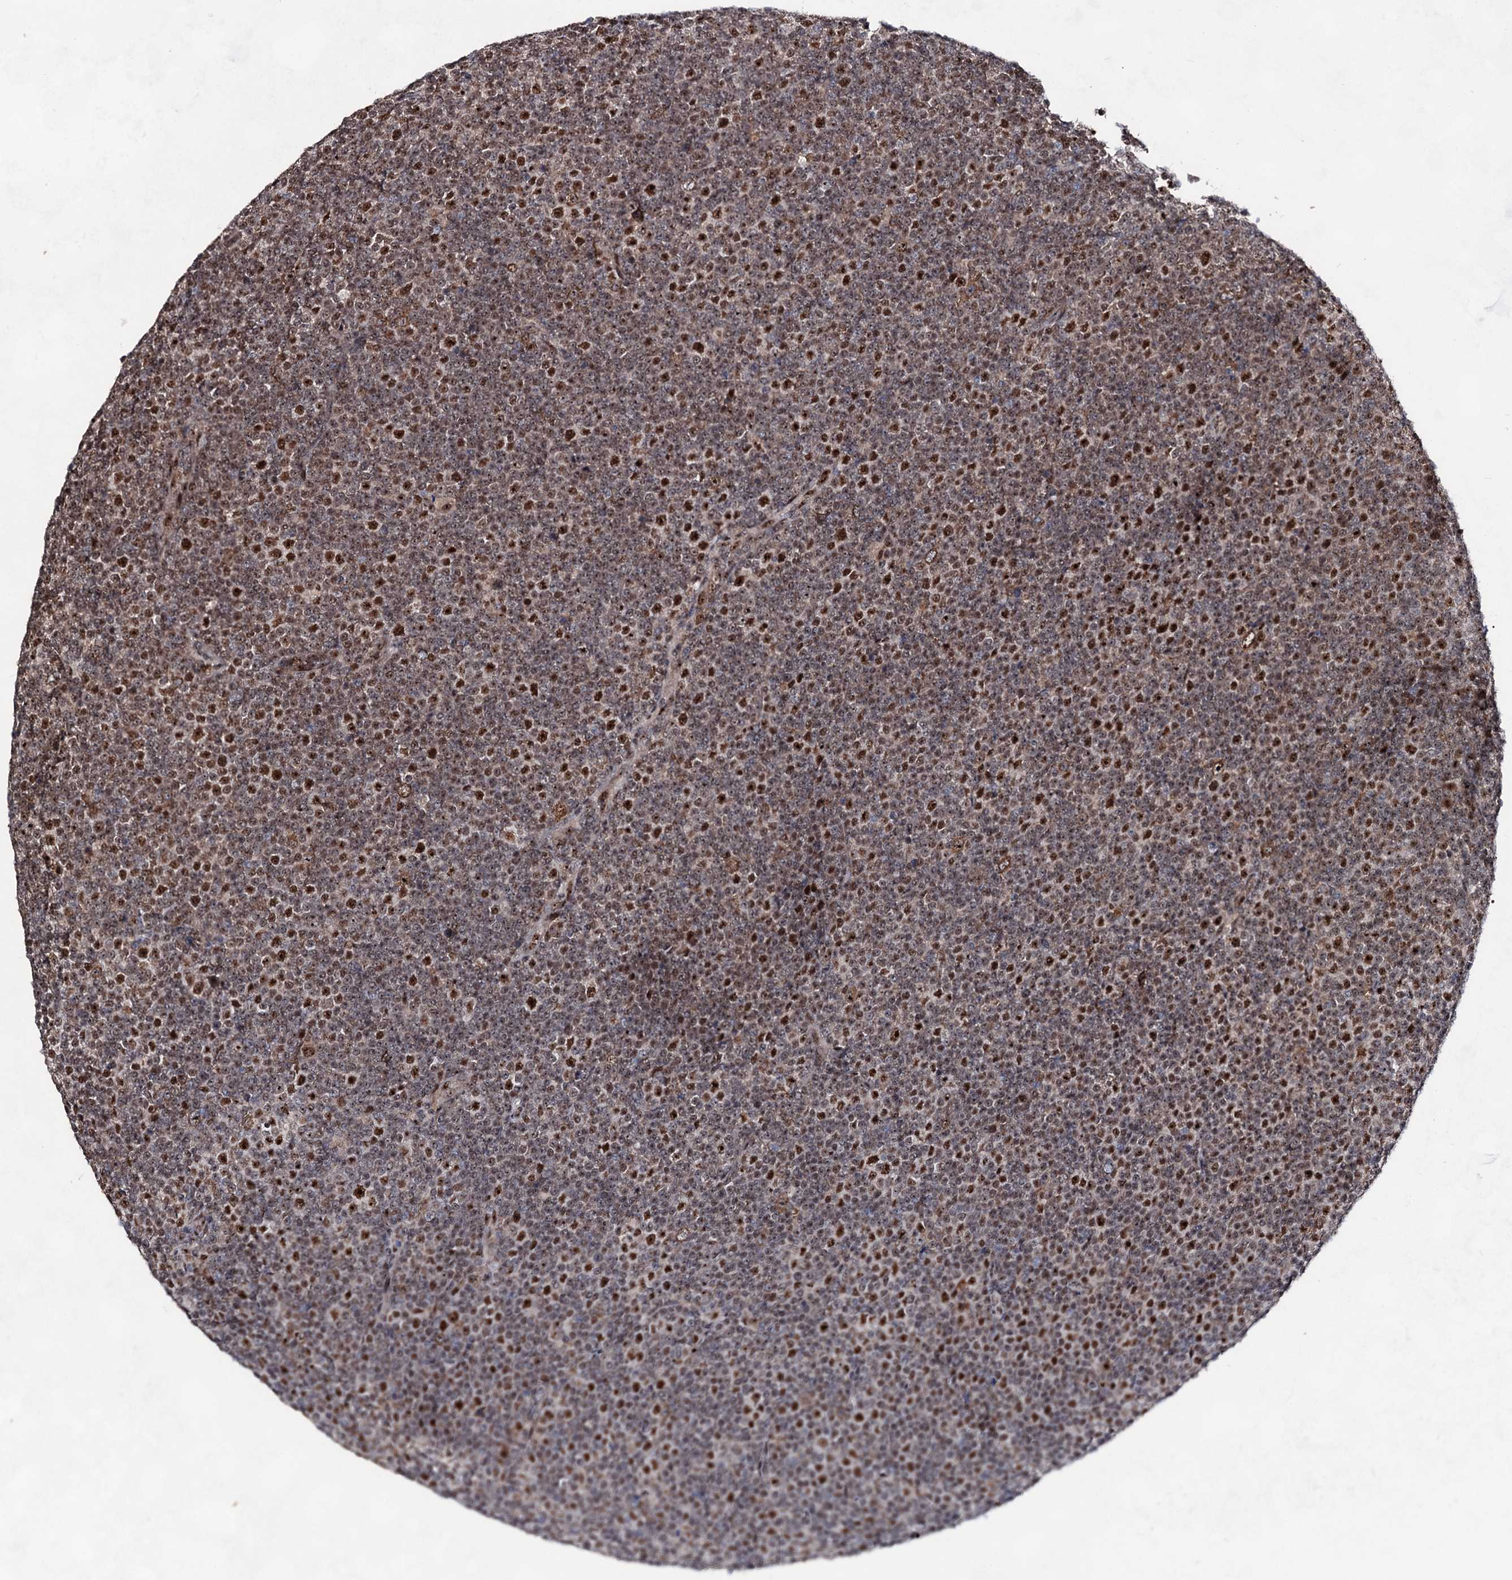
{"staining": {"intensity": "strong", "quantity": "25%-75%", "location": "nuclear"}, "tissue": "lymphoma", "cell_type": "Tumor cells", "image_type": "cancer", "snomed": [{"axis": "morphology", "description": "Malignant lymphoma, non-Hodgkin's type, Low grade"}, {"axis": "topography", "description": "Lymph node"}], "caption": "A high amount of strong nuclear expression is identified in about 25%-75% of tumor cells in lymphoma tissue.", "gene": "EXOSC10", "patient": {"sex": "female", "age": 67}}